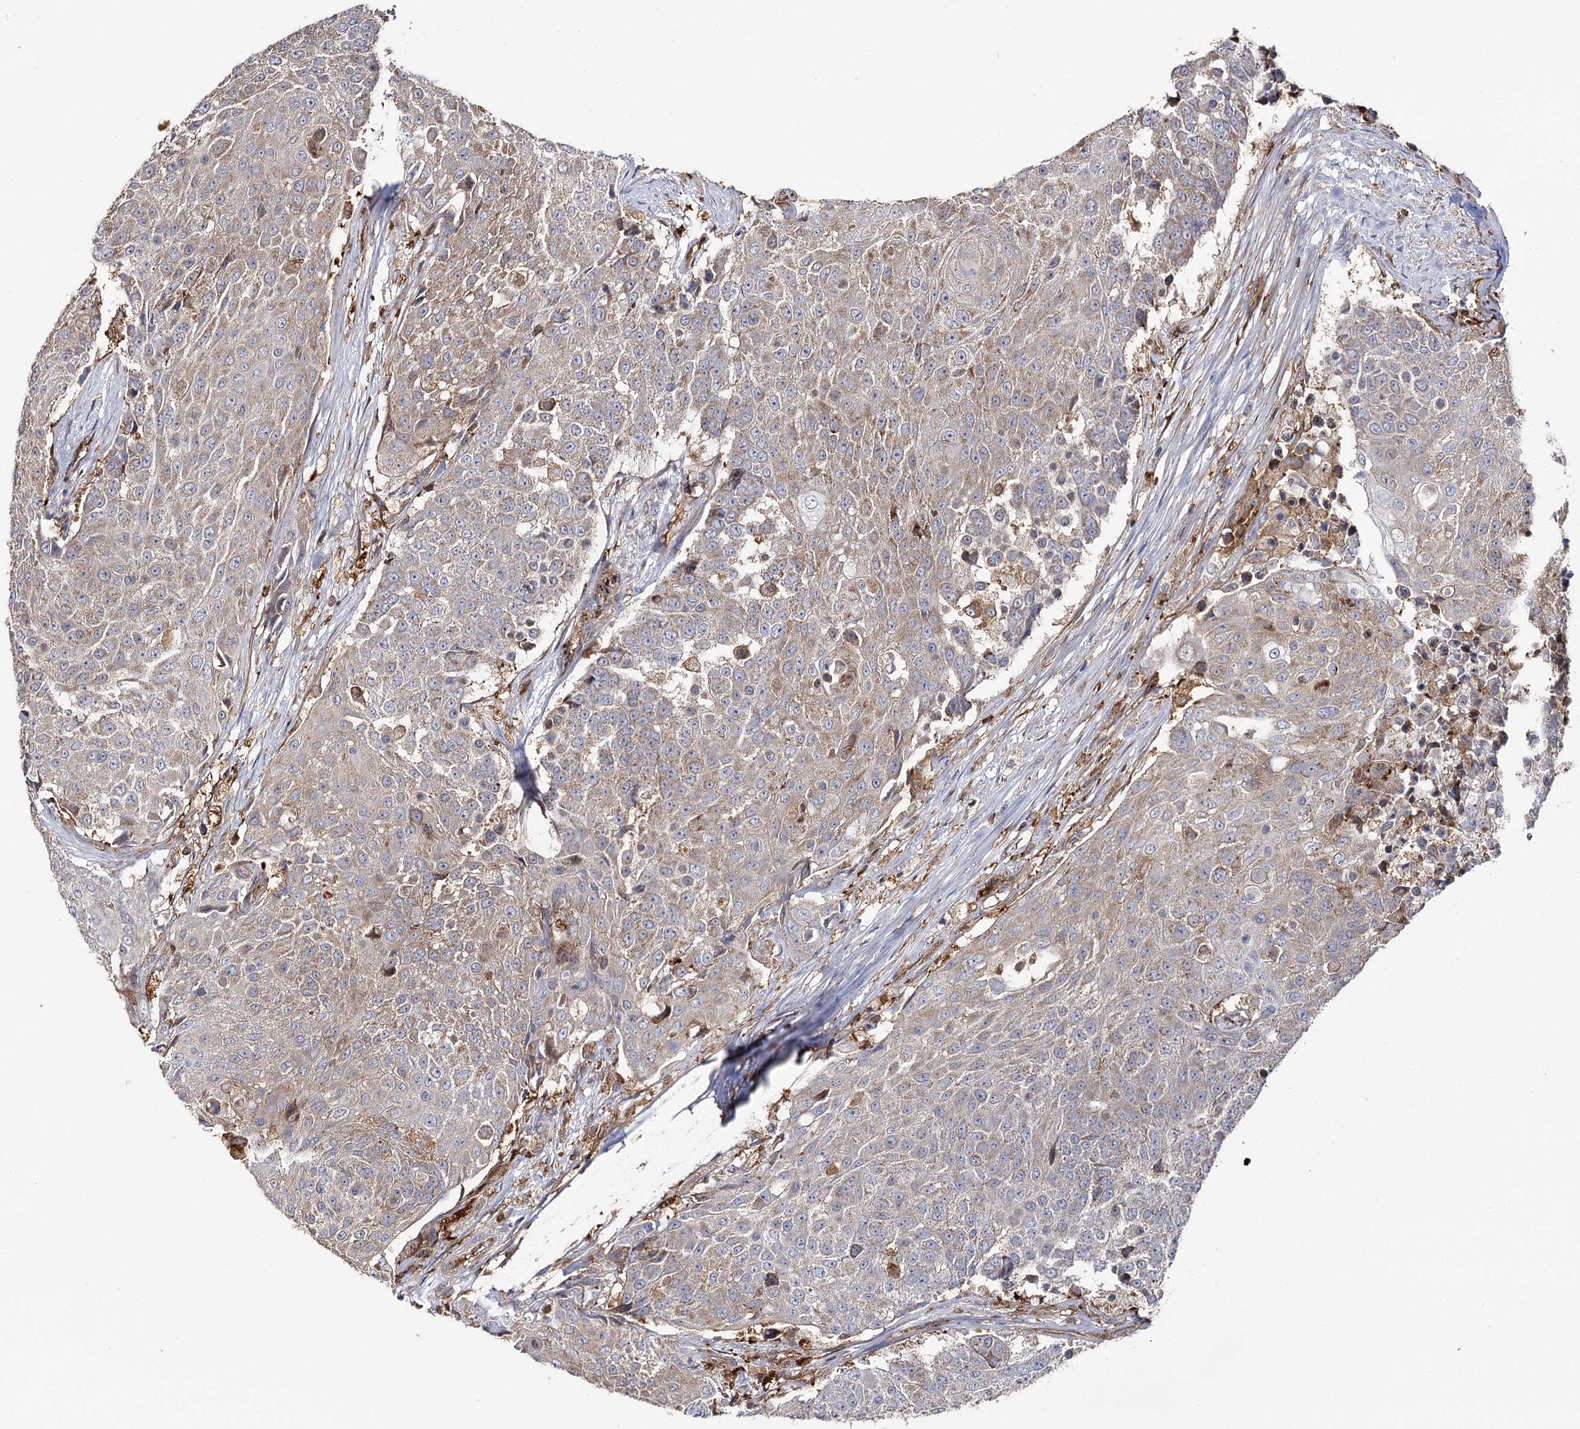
{"staining": {"intensity": "weak", "quantity": "<25%", "location": "cytoplasmic/membranous"}, "tissue": "urothelial cancer", "cell_type": "Tumor cells", "image_type": "cancer", "snomed": [{"axis": "morphology", "description": "Urothelial carcinoma, High grade"}, {"axis": "topography", "description": "Urinary bladder"}], "caption": "Immunohistochemistry (IHC) of human urothelial cancer displays no positivity in tumor cells.", "gene": "SEC24B", "patient": {"sex": "female", "age": 63}}